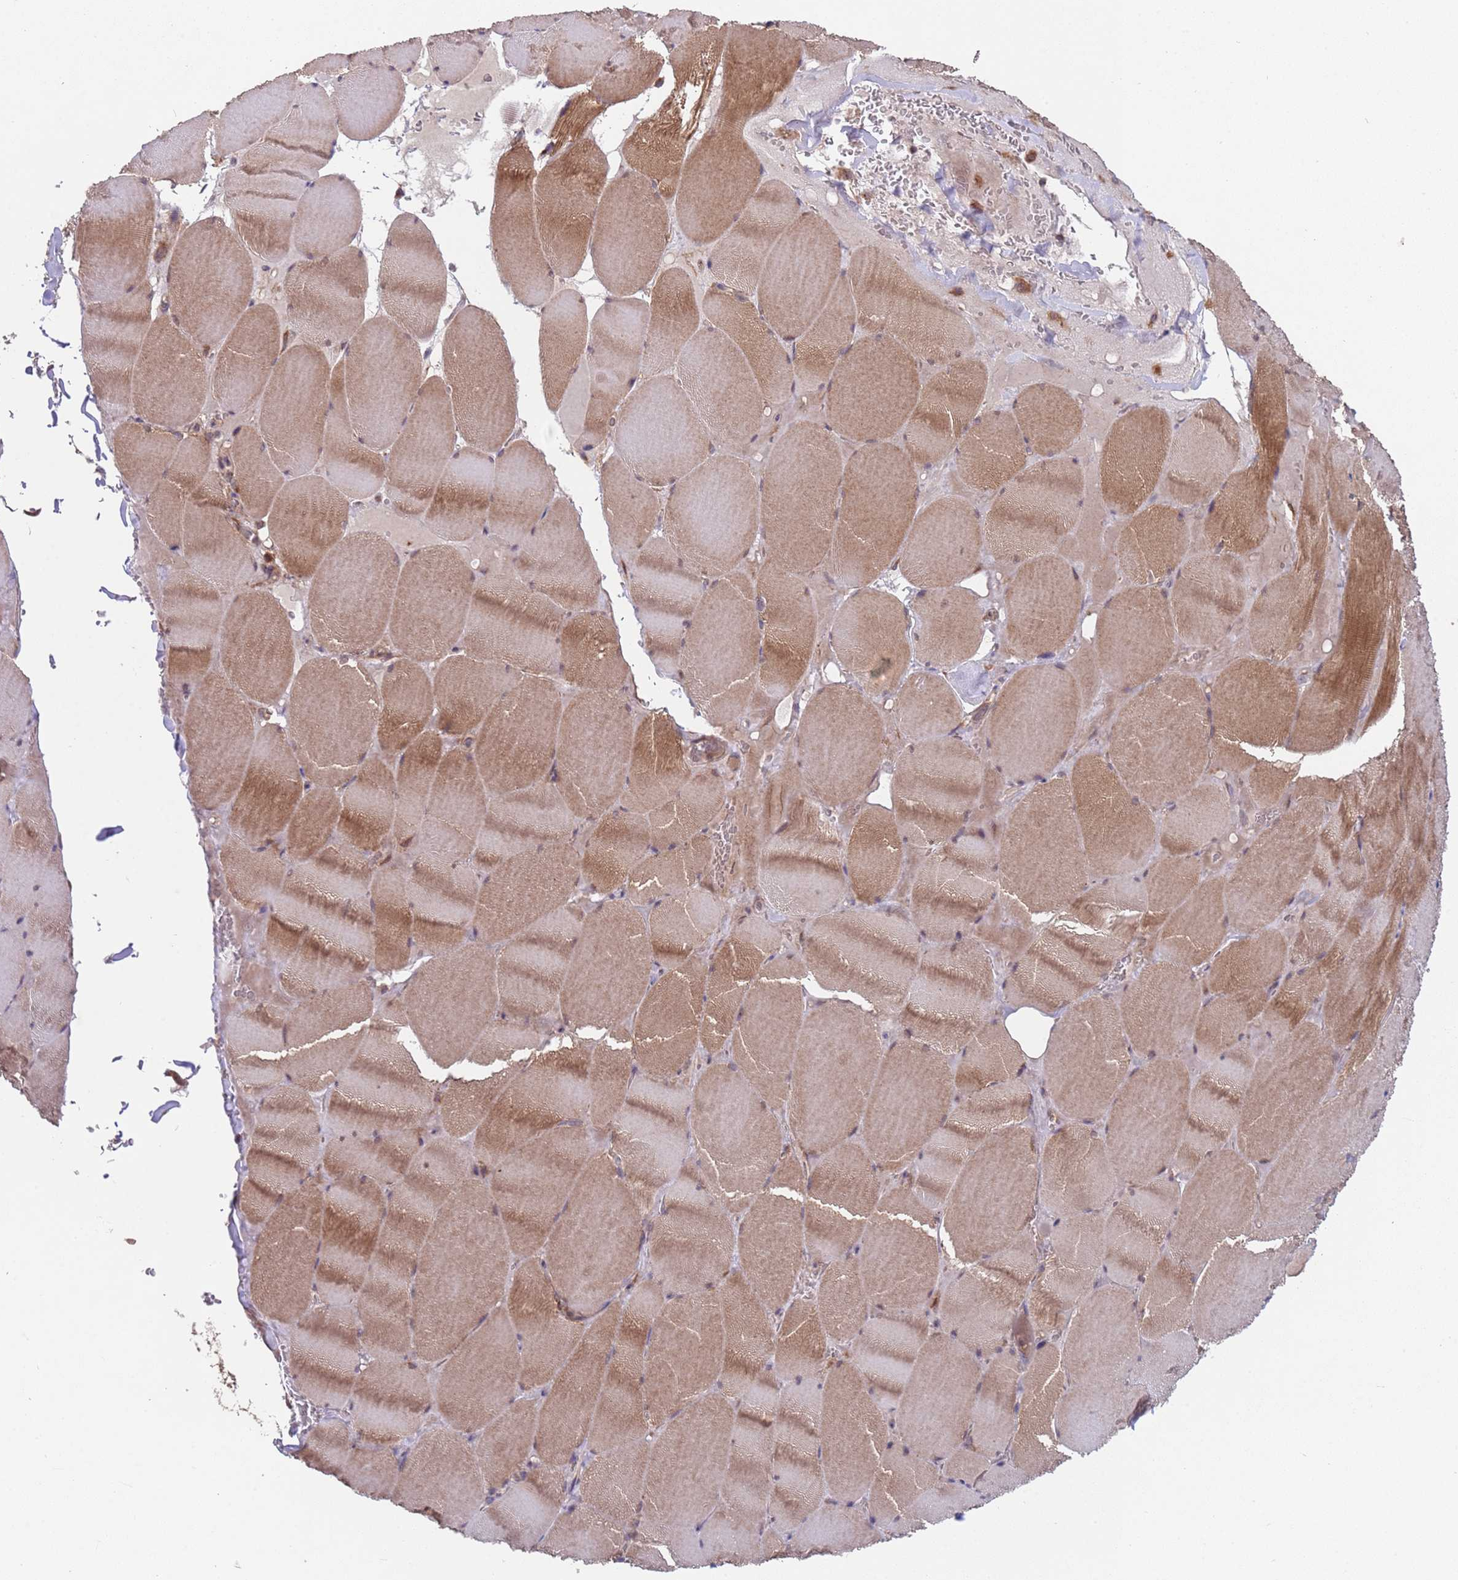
{"staining": {"intensity": "moderate", "quantity": ">75%", "location": "cytoplasmic/membranous"}, "tissue": "skeletal muscle", "cell_type": "Myocytes", "image_type": "normal", "snomed": [{"axis": "morphology", "description": "Normal tissue, NOS"}, {"axis": "topography", "description": "Skeletal muscle"}, {"axis": "topography", "description": "Head-Neck"}], "caption": "IHC staining of unremarkable skeletal muscle, which shows medium levels of moderate cytoplasmic/membranous expression in about >75% of myocytes indicating moderate cytoplasmic/membranous protein expression. The staining was performed using DAB (brown) for protein detection and nuclei were counterstained in hematoxylin (blue).", "gene": "ACAD8", "patient": {"sex": "male", "age": 66}}